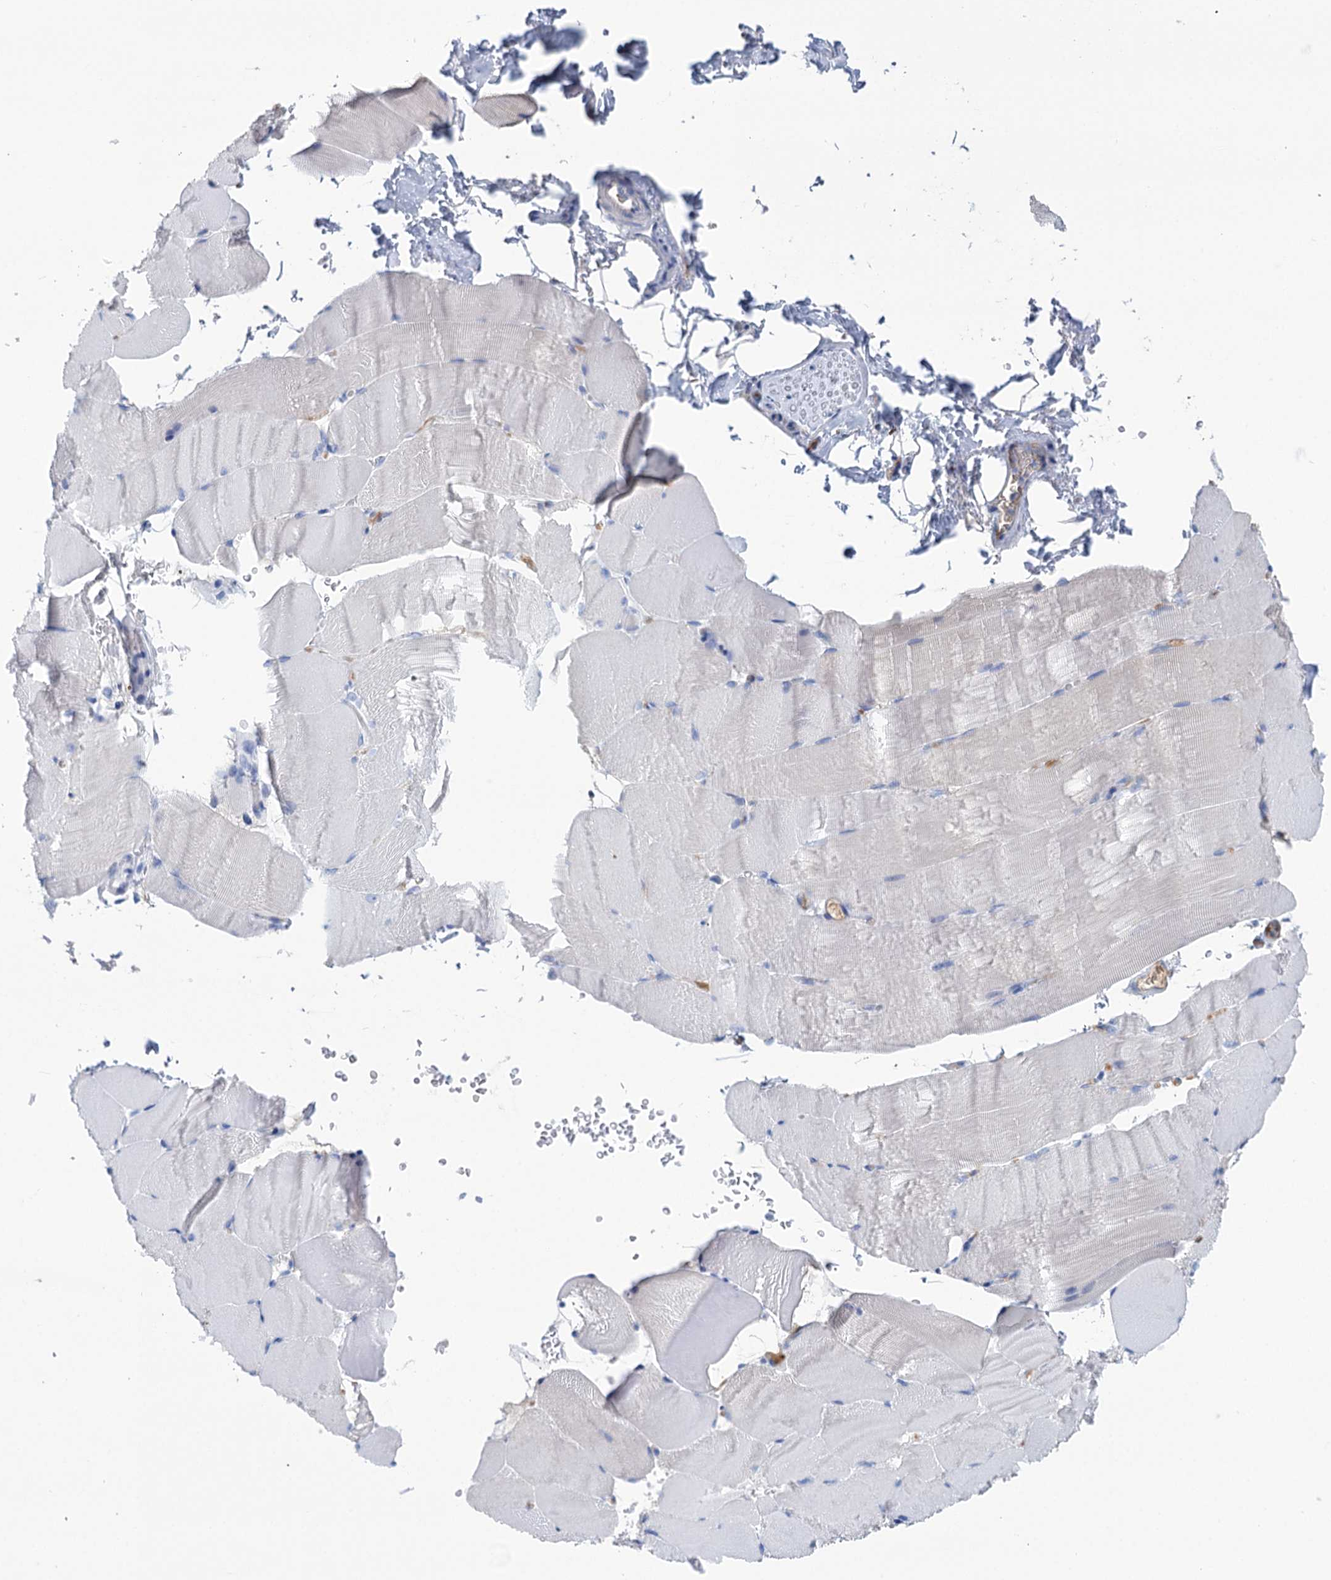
{"staining": {"intensity": "negative", "quantity": "none", "location": "none"}, "tissue": "skeletal muscle", "cell_type": "Myocytes", "image_type": "normal", "snomed": [{"axis": "morphology", "description": "Normal tissue, NOS"}, {"axis": "topography", "description": "Skeletal muscle"}, {"axis": "topography", "description": "Parathyroid gland"}], "caption": "Immunohistochemistry (IHC) photomicrograph of normal skeletal muscle: skeletal muscle stained with DAB shows no significant protein staining in myocytes.", "gene": "FBXW12", "patient": {"sex": "female", "age": 37}}